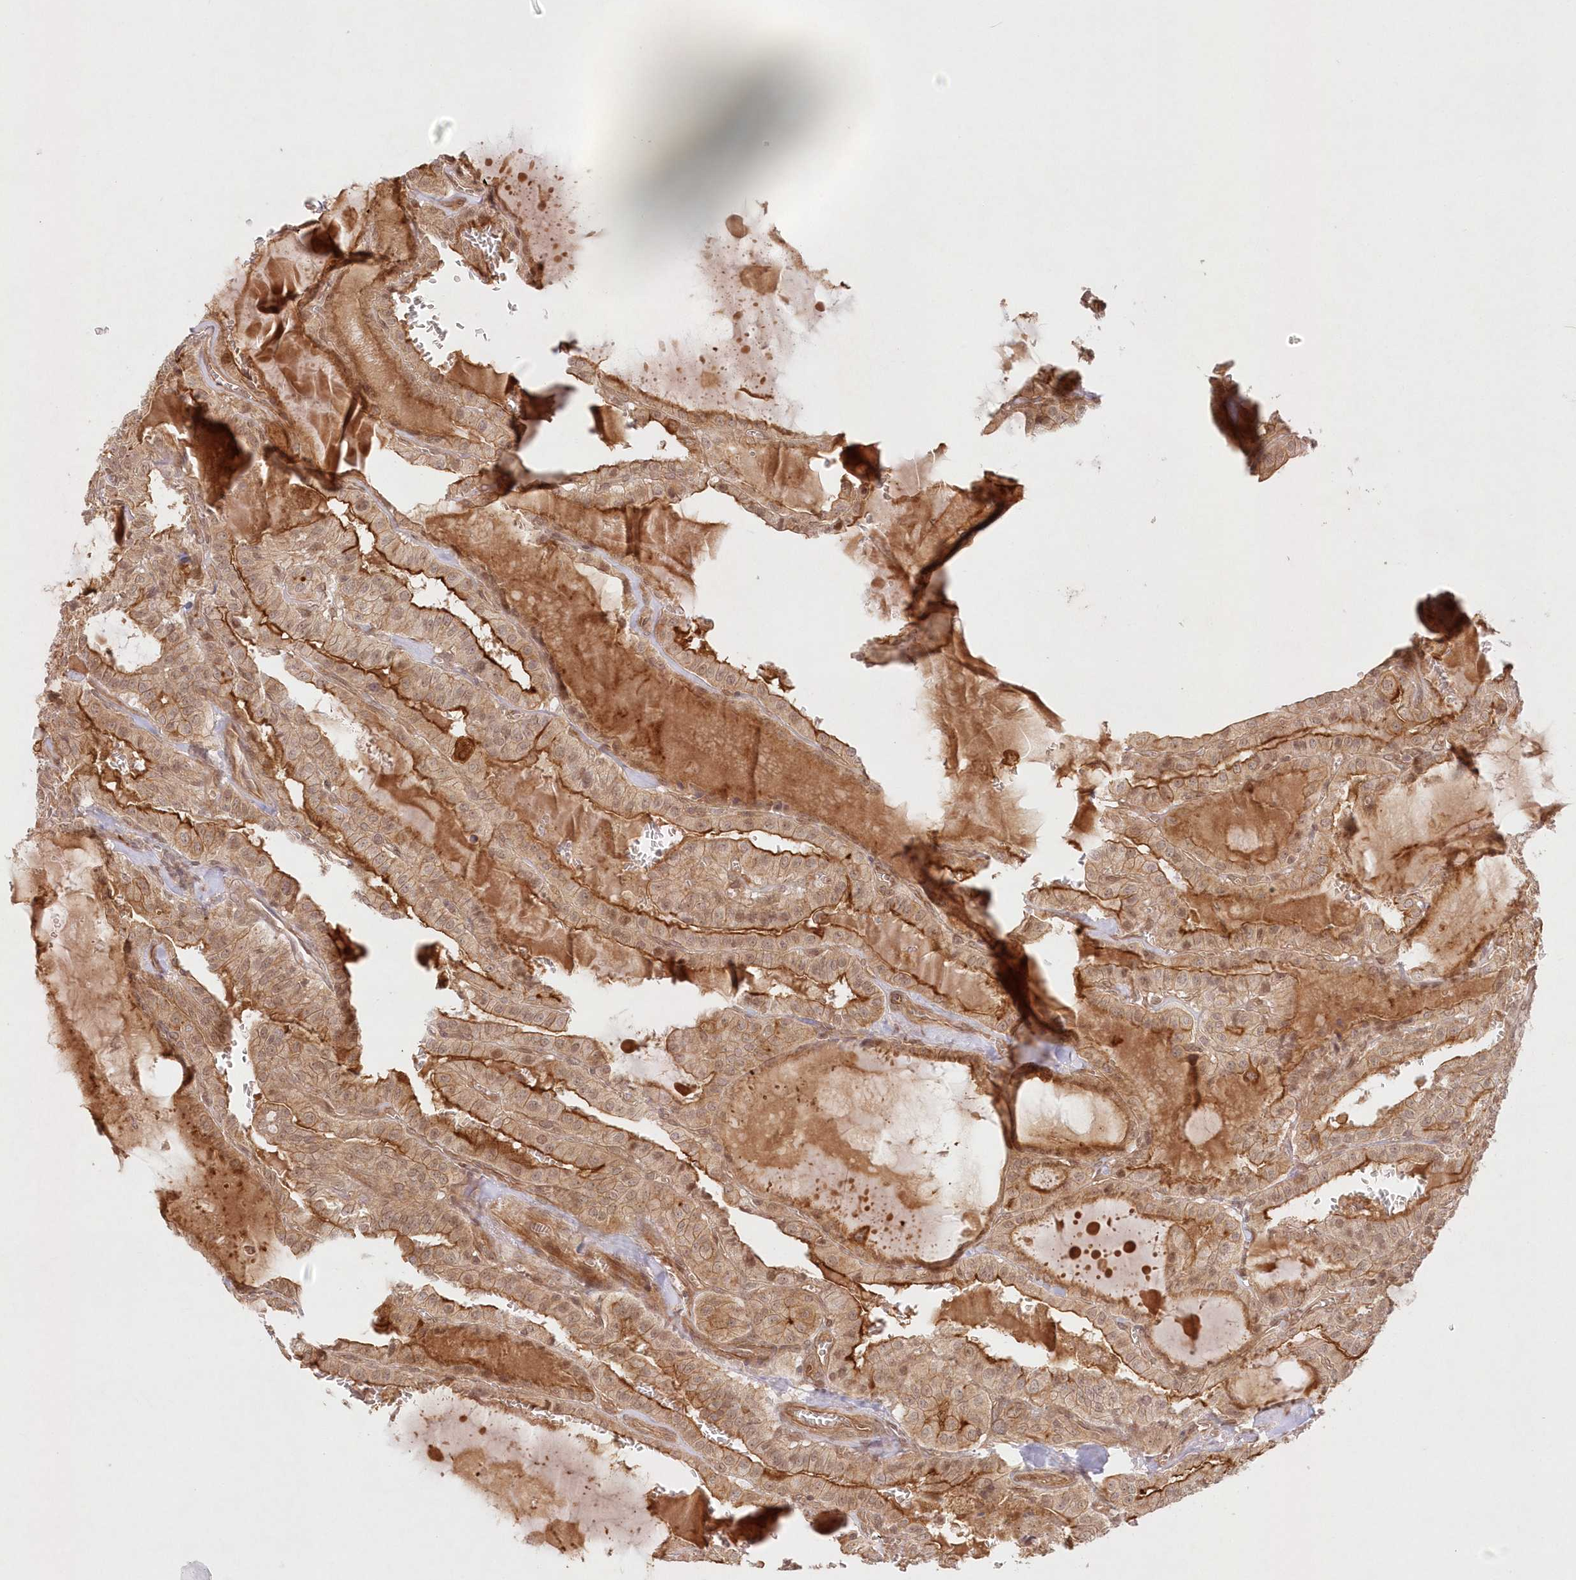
{"staining": {"intensity": "moderate", "quantity": ">75%", "location": "cytoplasmic/membranous"}, "tissue": "thyroid cancer", "cell_type": "Tumor cells", "image_type": "cancer", "snomed": [{"axis": "morphology", "description": "Papillary adenocarcinoma, NOS"}, {"axis": "topography", "description": "Thyroid gland"}], "caption": "This micrograph shows immunohistochemistry (IHC) staining of thyroid cancer (papillary adenocarcinoma), with medium moderate cytoplasmic/membranous expression in approximately >75% of tumor cells.", "gene": "KIAA0232", "patient": {"sex": "male", "age": 52}}